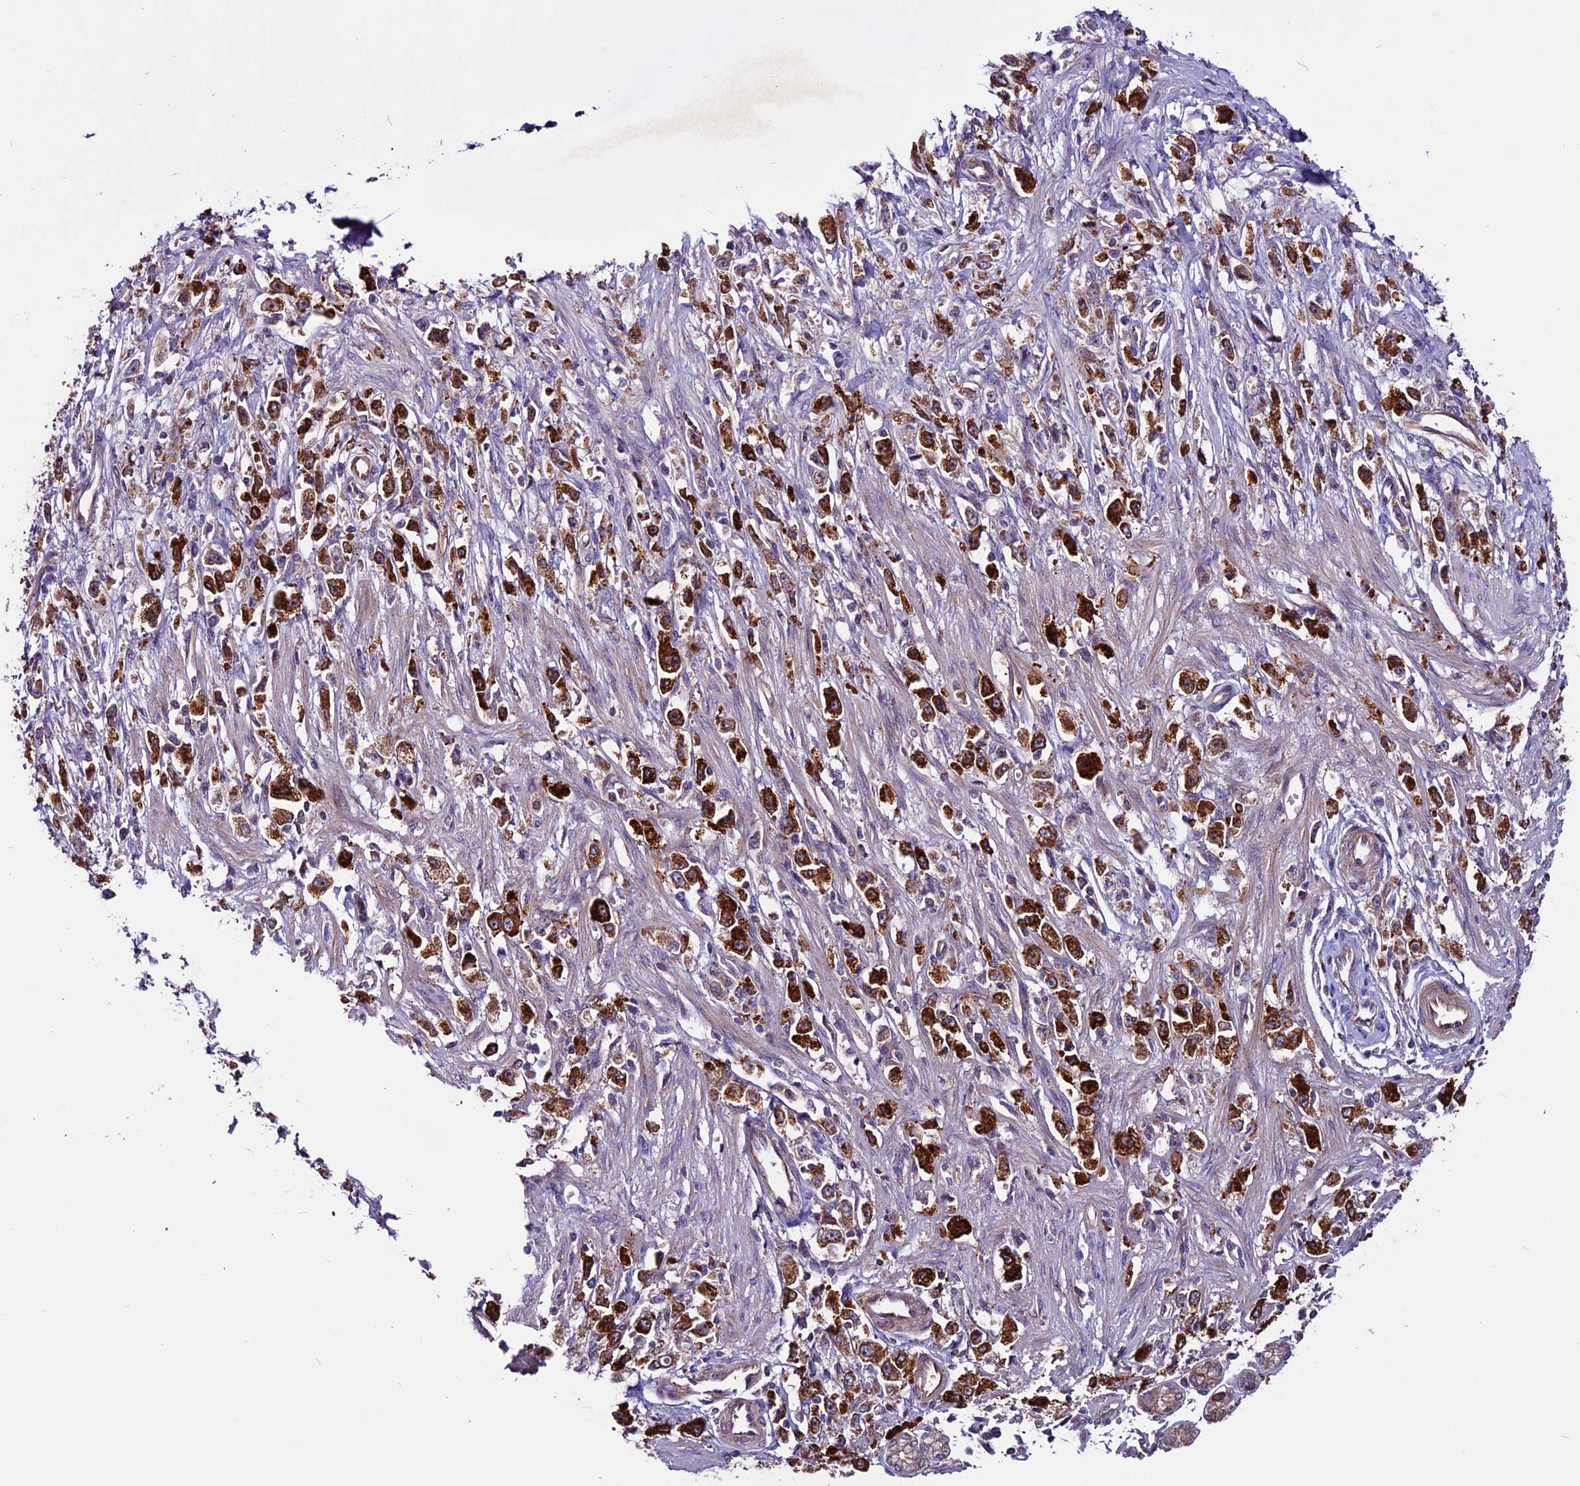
{"staining": {"intensity": "strong", "quantity": ">75%", "location": "cytoplasmic/membranous"}, "tissue": "stomach cancer", "cell_type": "Tumor cells", "image_type": "cancer", "snomed": [{"axis": "morphology", "description": "Adenocarcinoma, NOS"}, {"axis": "topography", "description": "Stomach"}], "caption": "Protein expression analysis of human adenocarcinoma (stomach) reveals strong cytoplasmic/membranous expression in approximately >75% of tumor cells.", "gene": "RINL", "patient": {"sex": "female", "age": 59}}